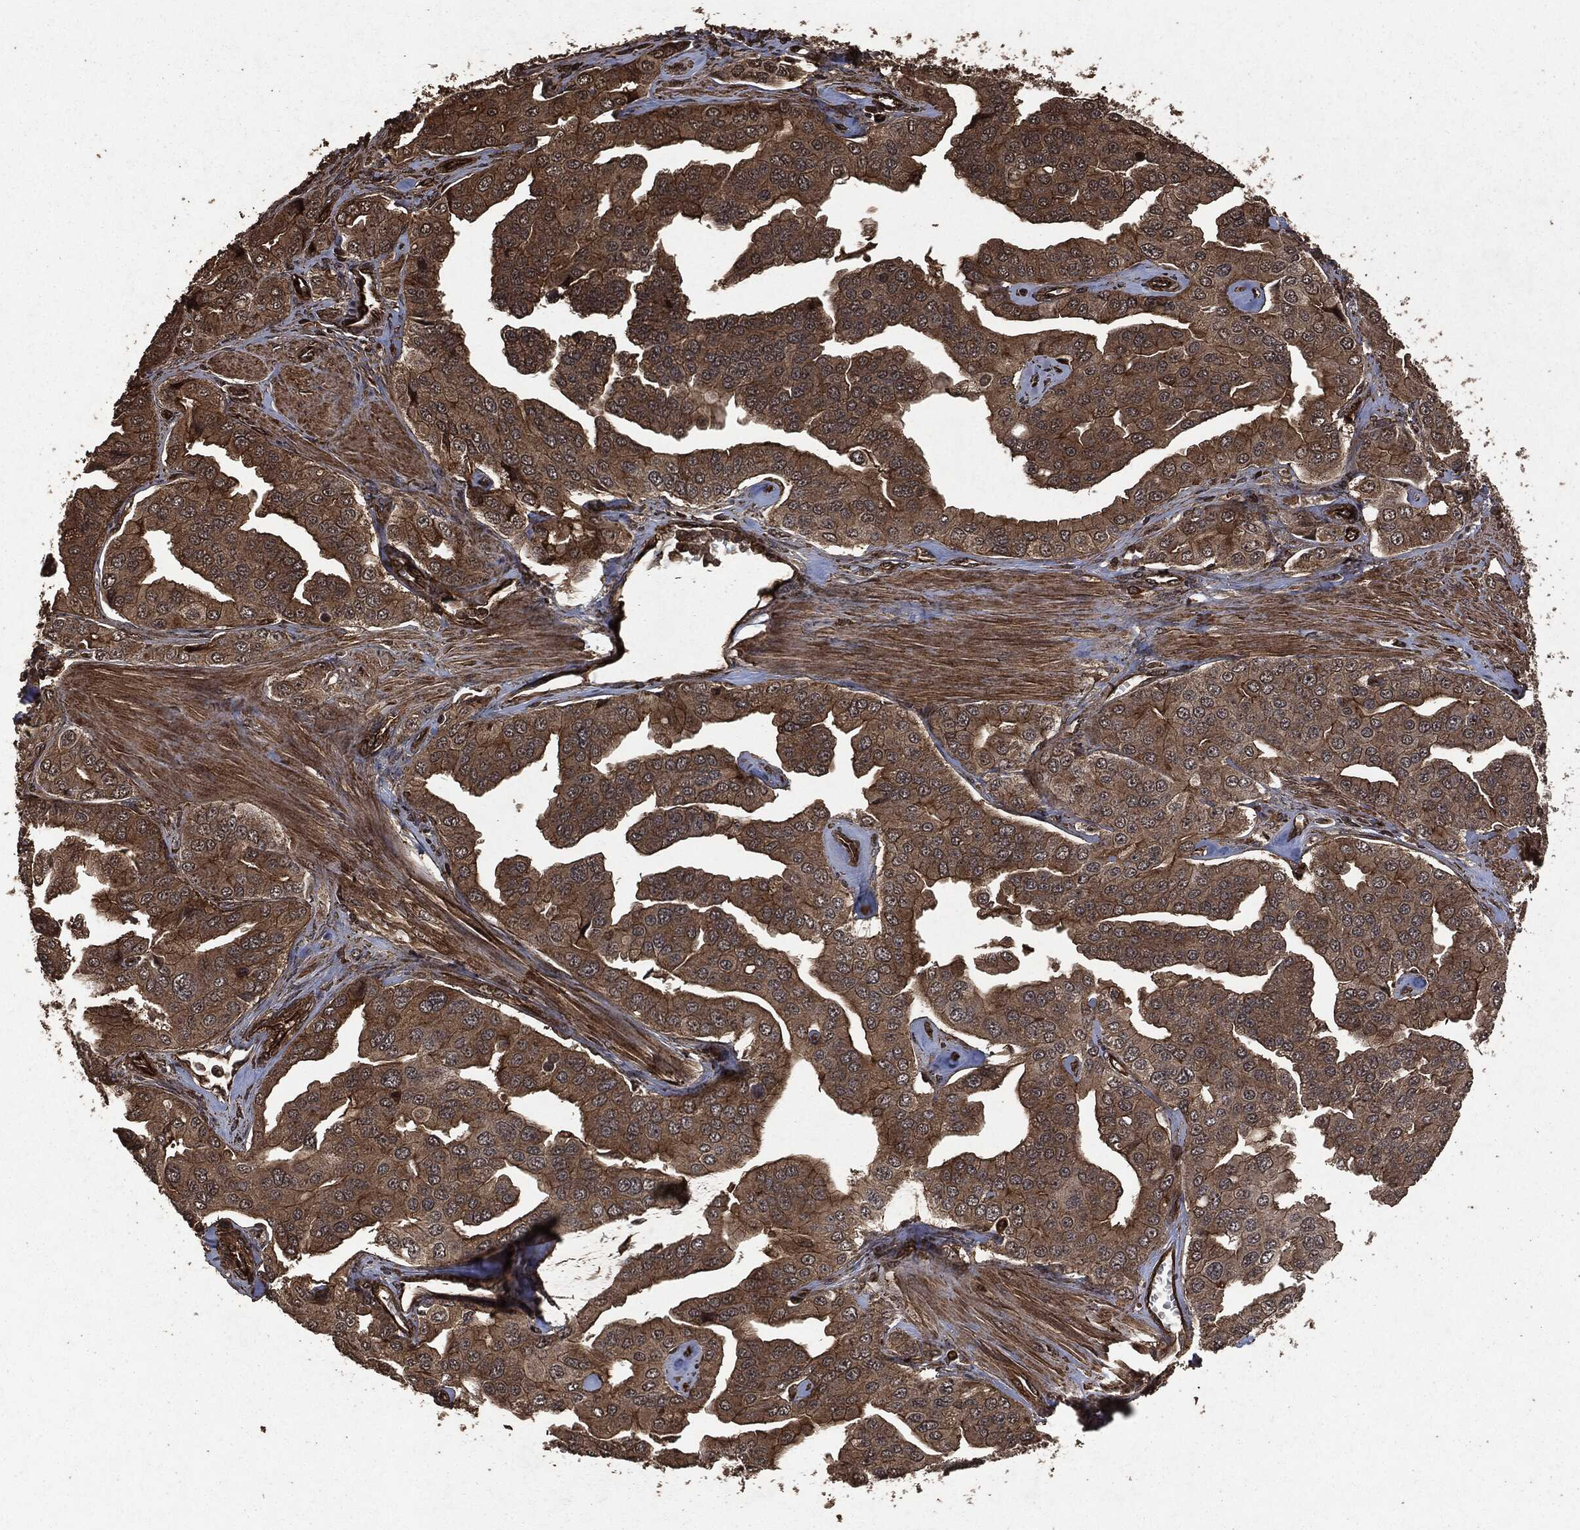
{"staining": {"intensity": "moderate", "quantity": ">75%", "location": "cytoplasmic/membranous"}, "tissue": "prostate cancer", "cell_type": "Tumor cells", "image_type": "cancer", "snomed": [{"axis": "morphology", "description": "Adenocarcinoma, NOS"}, {"axis": "topography", "description": "Prostate and seminal vesicle, NOS"}, {"axis": "topography", "description": "Prostate"}], "caption": "IHC photomicrograph of adenocarcinoma (prostate) stained for a protein (brown), which shows medium levels of moderate cytoplasmic/membranous positivity in approximately >75% of tumor cells.", "gene": "HRAS", "patient": {"sex": "male", "age": 69}}